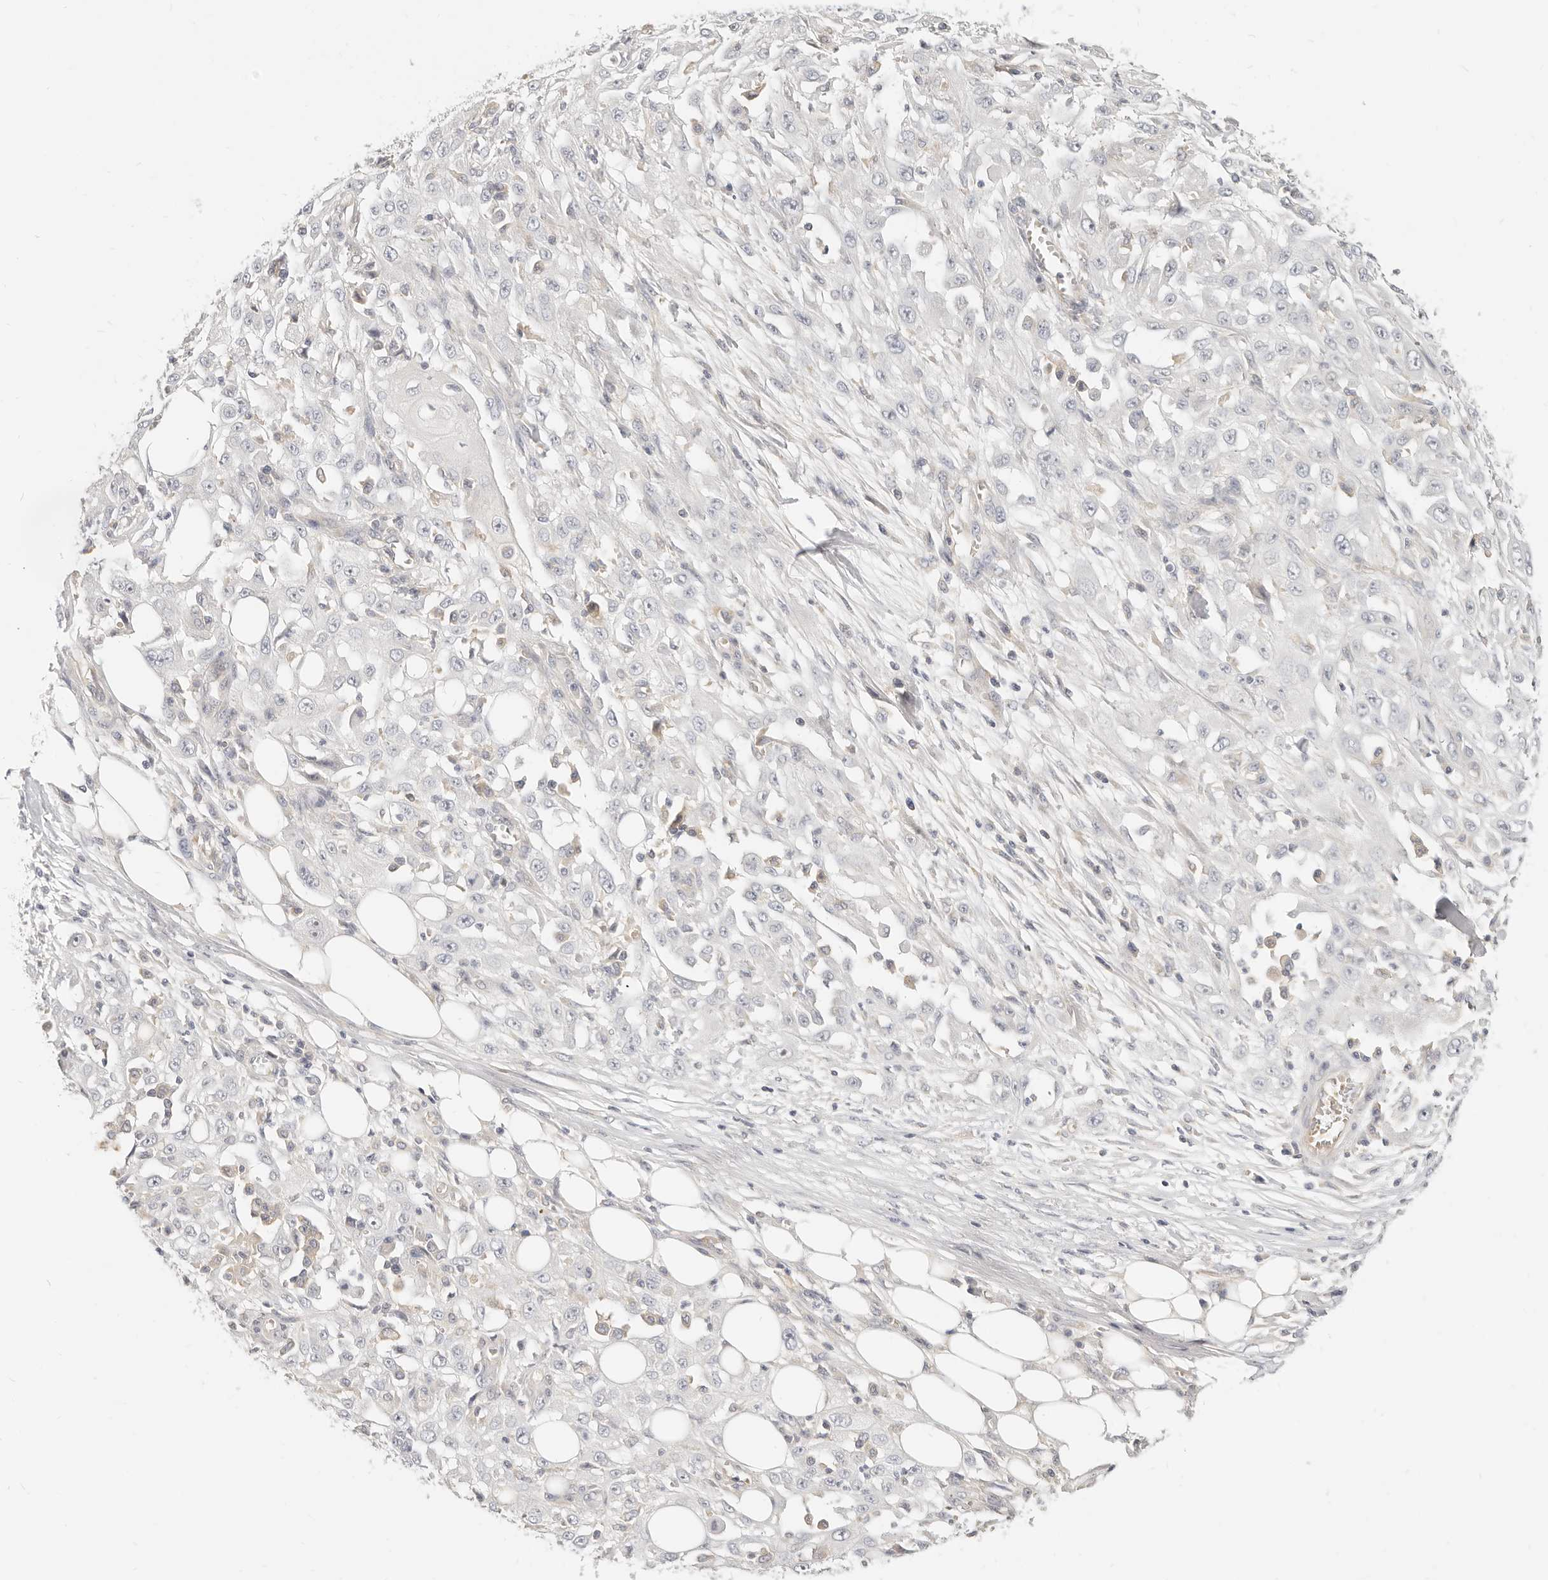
{"staining": {"intensity": "negative", "quantity": "none", "location": "none"}, "tissue": "skin cancer", "cell_type": "Tumor cells", "image_type": "cancer", "snomed": [{"axis": "morphology", "description": "Squamous cell carcinoma, NOS"}, {"axis": "morphology", "description": "Squamous cell carcinoma, metastatic, NOS"}, {"axis": "topography", "description": "Skin"}, {"axis": "topography", "description": "Lymph node"}], "caption": "Human metastatic squamous cell carcinoma (skin) stained for a protein using IHC demonstrates no expression in tumor cells.", "gene": "LTB4R2", "patient": {"sex": "male", "age": 75}}